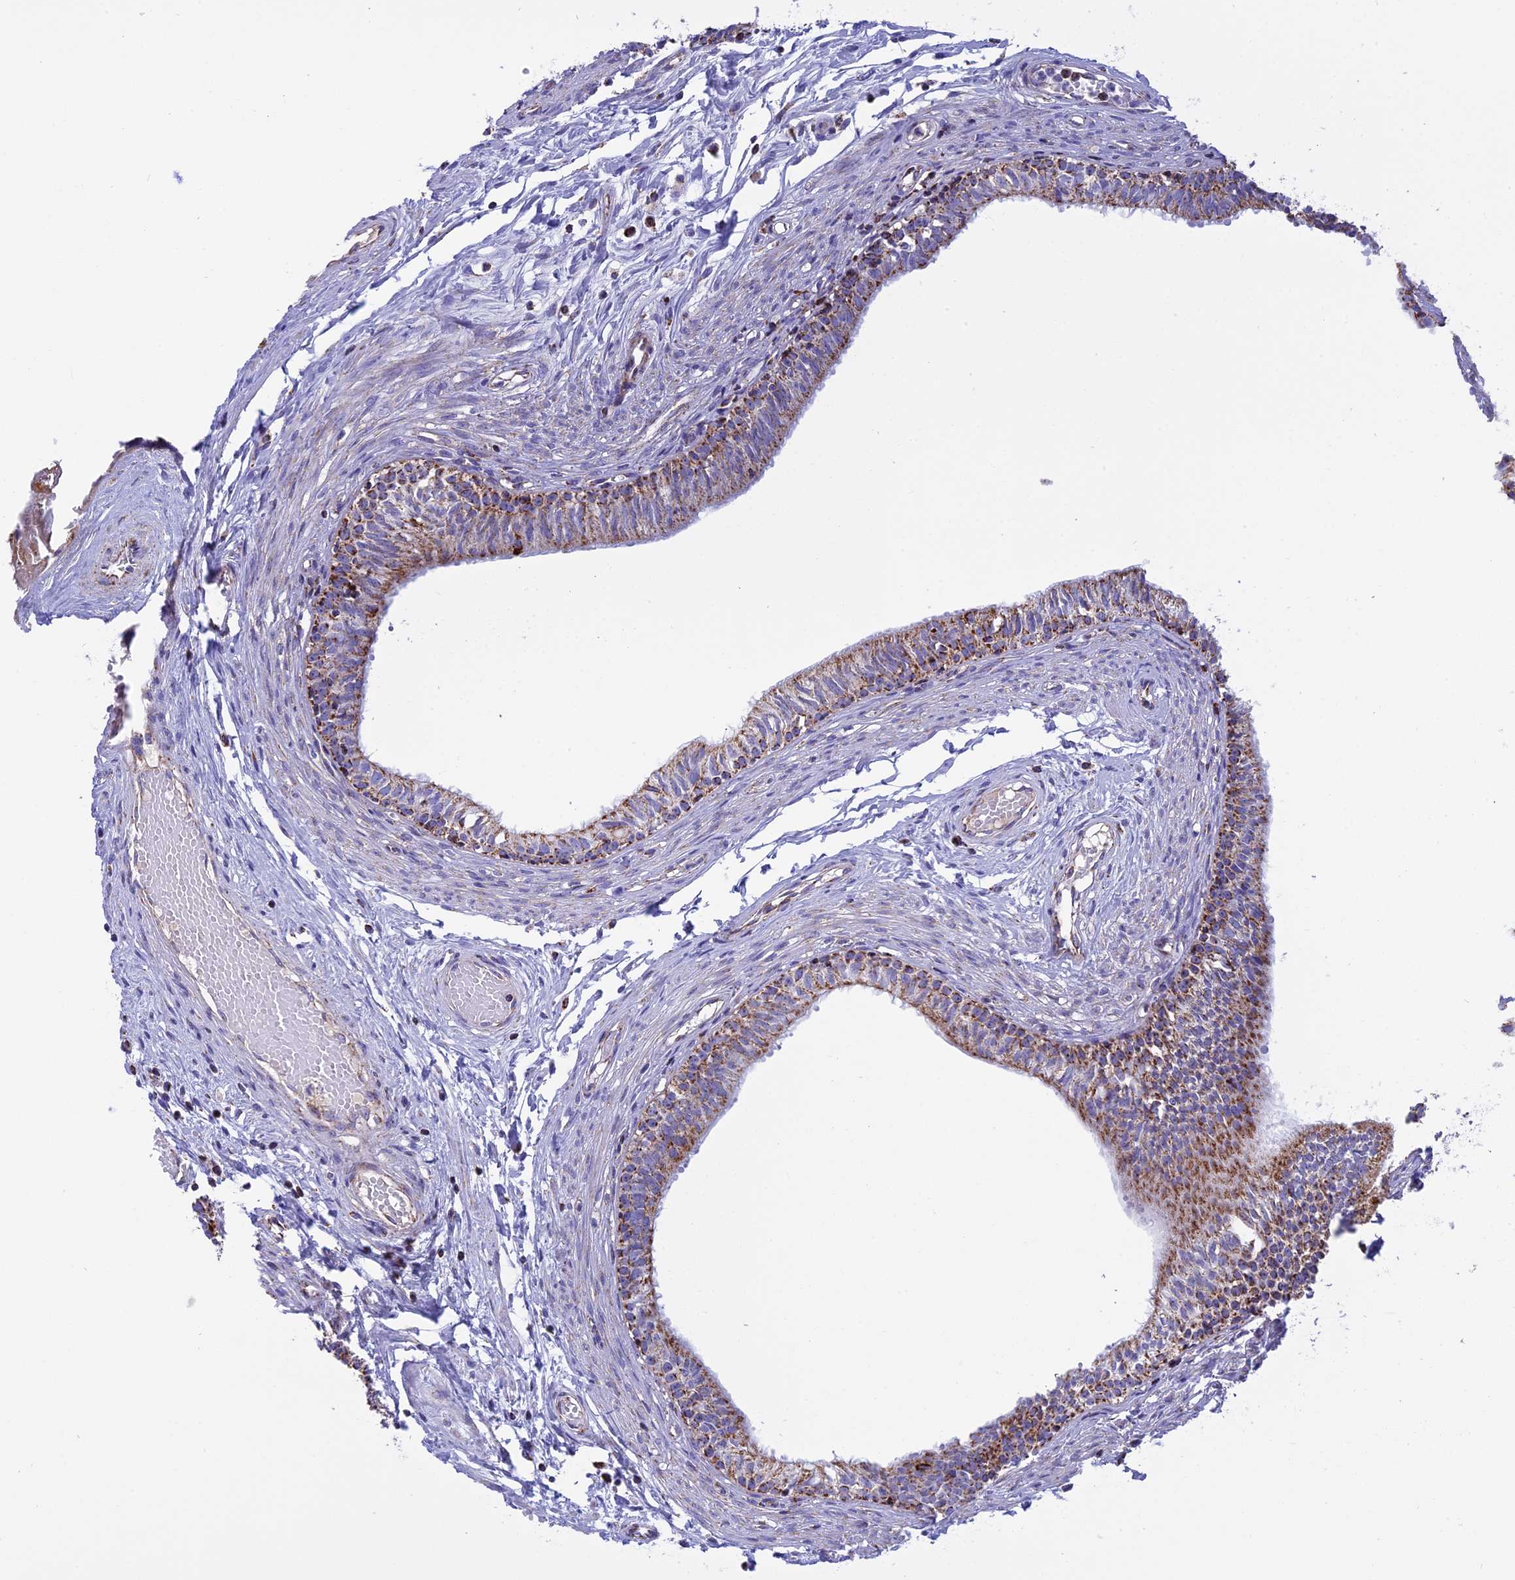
{"staining": {"intensity": "moderate", "quantity": "25%-75%", "location": "cytoplasmic/membranous"}, "tissue": "epididymis", "cell_type": "Glandular cells", "image_type": "normal", "snomed": [{"axis": "morphology", "description": "Normal tissue, NOS"}, {"axis": "topography", "description": "Epididymis, spermatic cord, NOS"}], "caption": "Immunohistochemistry (IHC) histopathology image of benign human epididymis stained for a protein (brown), which reveals medium levels of moderate cytoplasmic/membranous expression in about 25%-75% of glandular cells.", "gene": "KCNG1", "patient": {"sex": "male", "age": 22}}